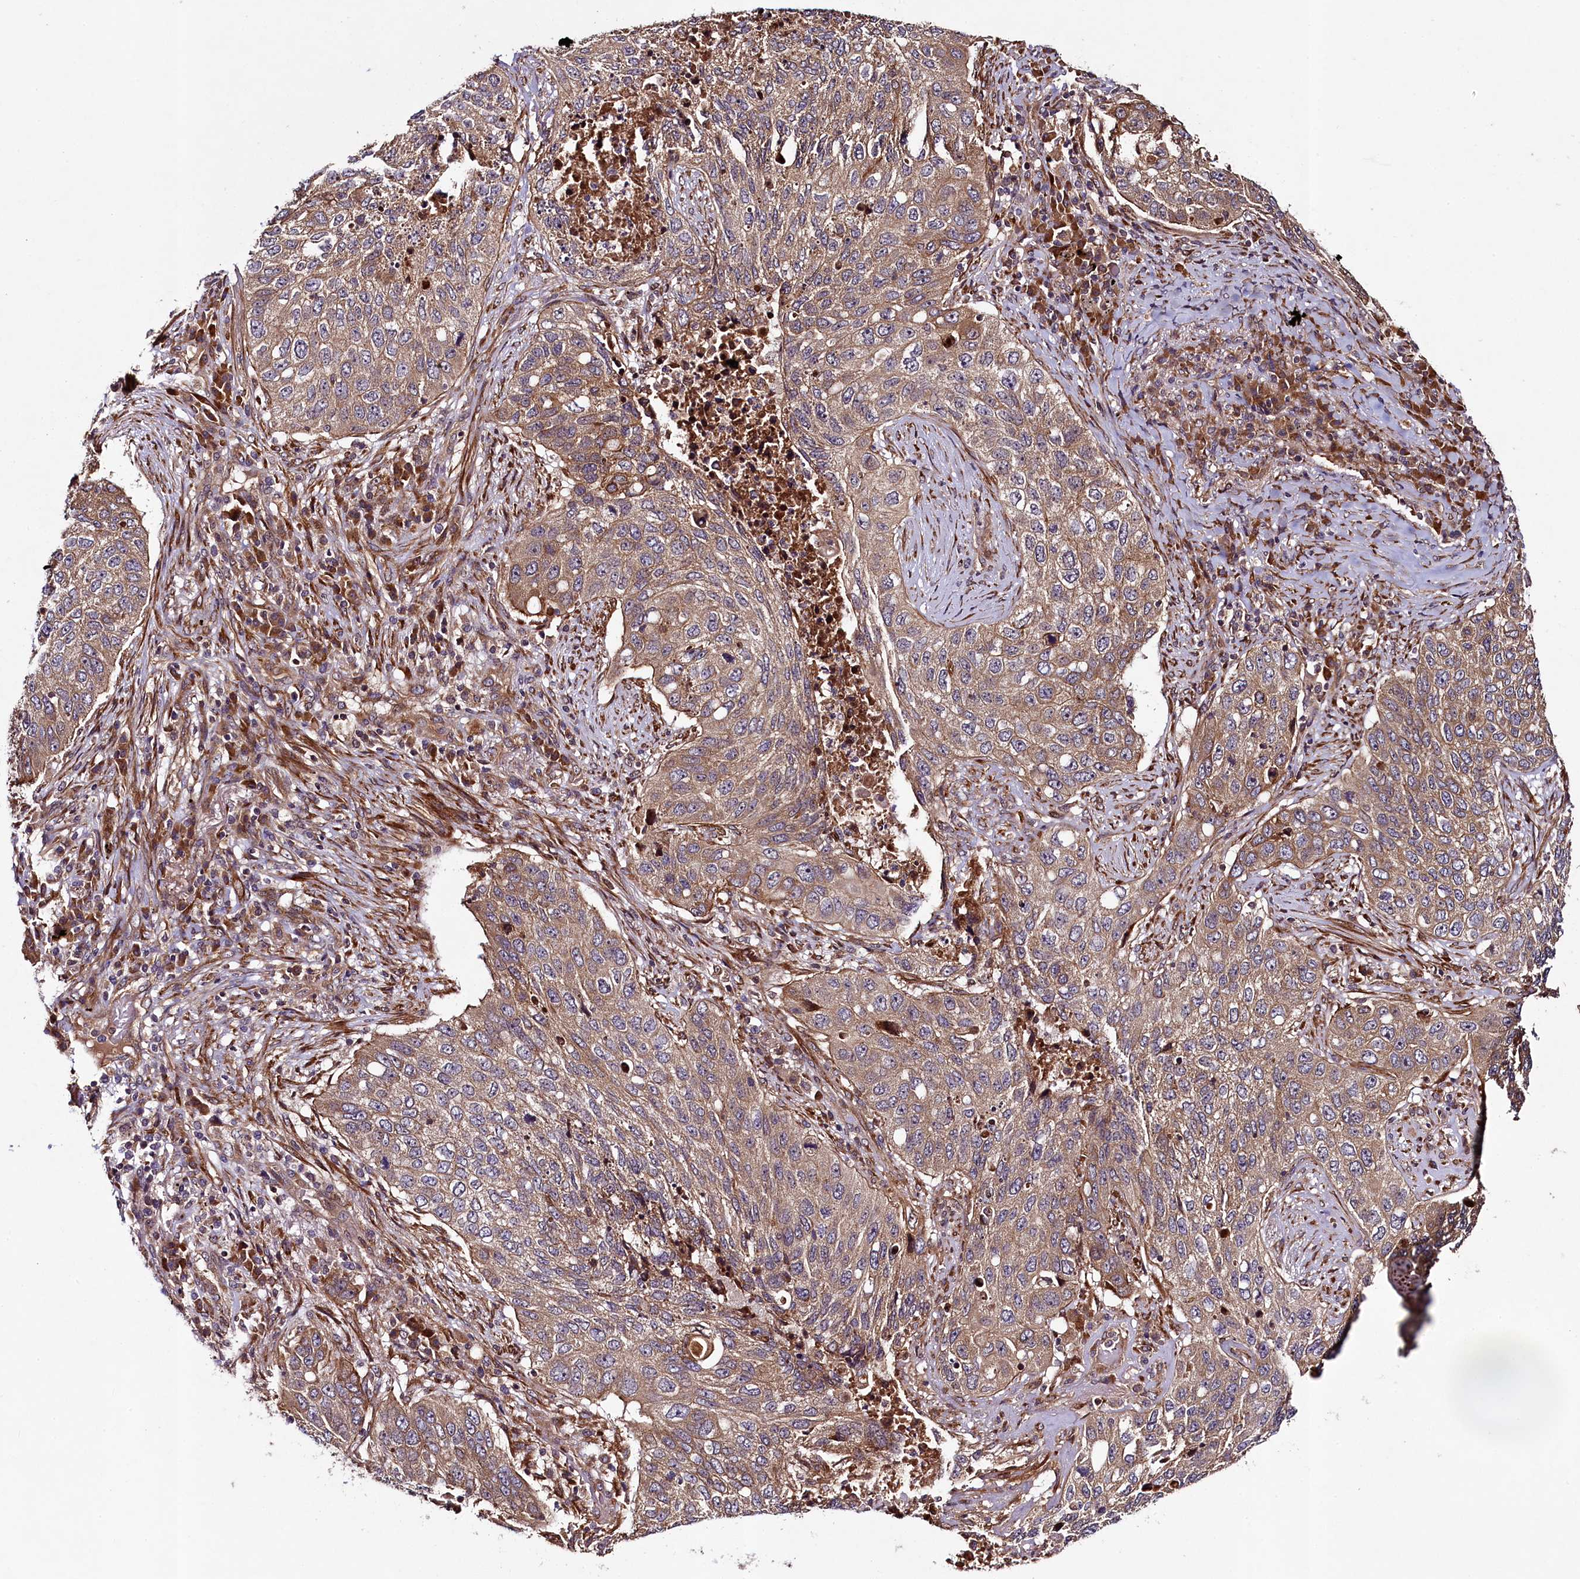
{"staining": {"intensity": "weak", "quantity": ">75%", "location": "cytoplasmic/membranous"}, "tissue": "lung cancer", "cell_type": "Tumor cells", "image_type": "cancer", "snomed": [{"axis": "morphology", "description": "Squamous cell carcinoma, NOS"}, {"axis": "topography", "description": "Lung"}], "caption": "Lung cancer tissue shows weak cytoplasmic/membranous positivity in about >75% of tumor cells", "gene": "CCDC102A", "patient": {"sex": "female", "age": 63}}